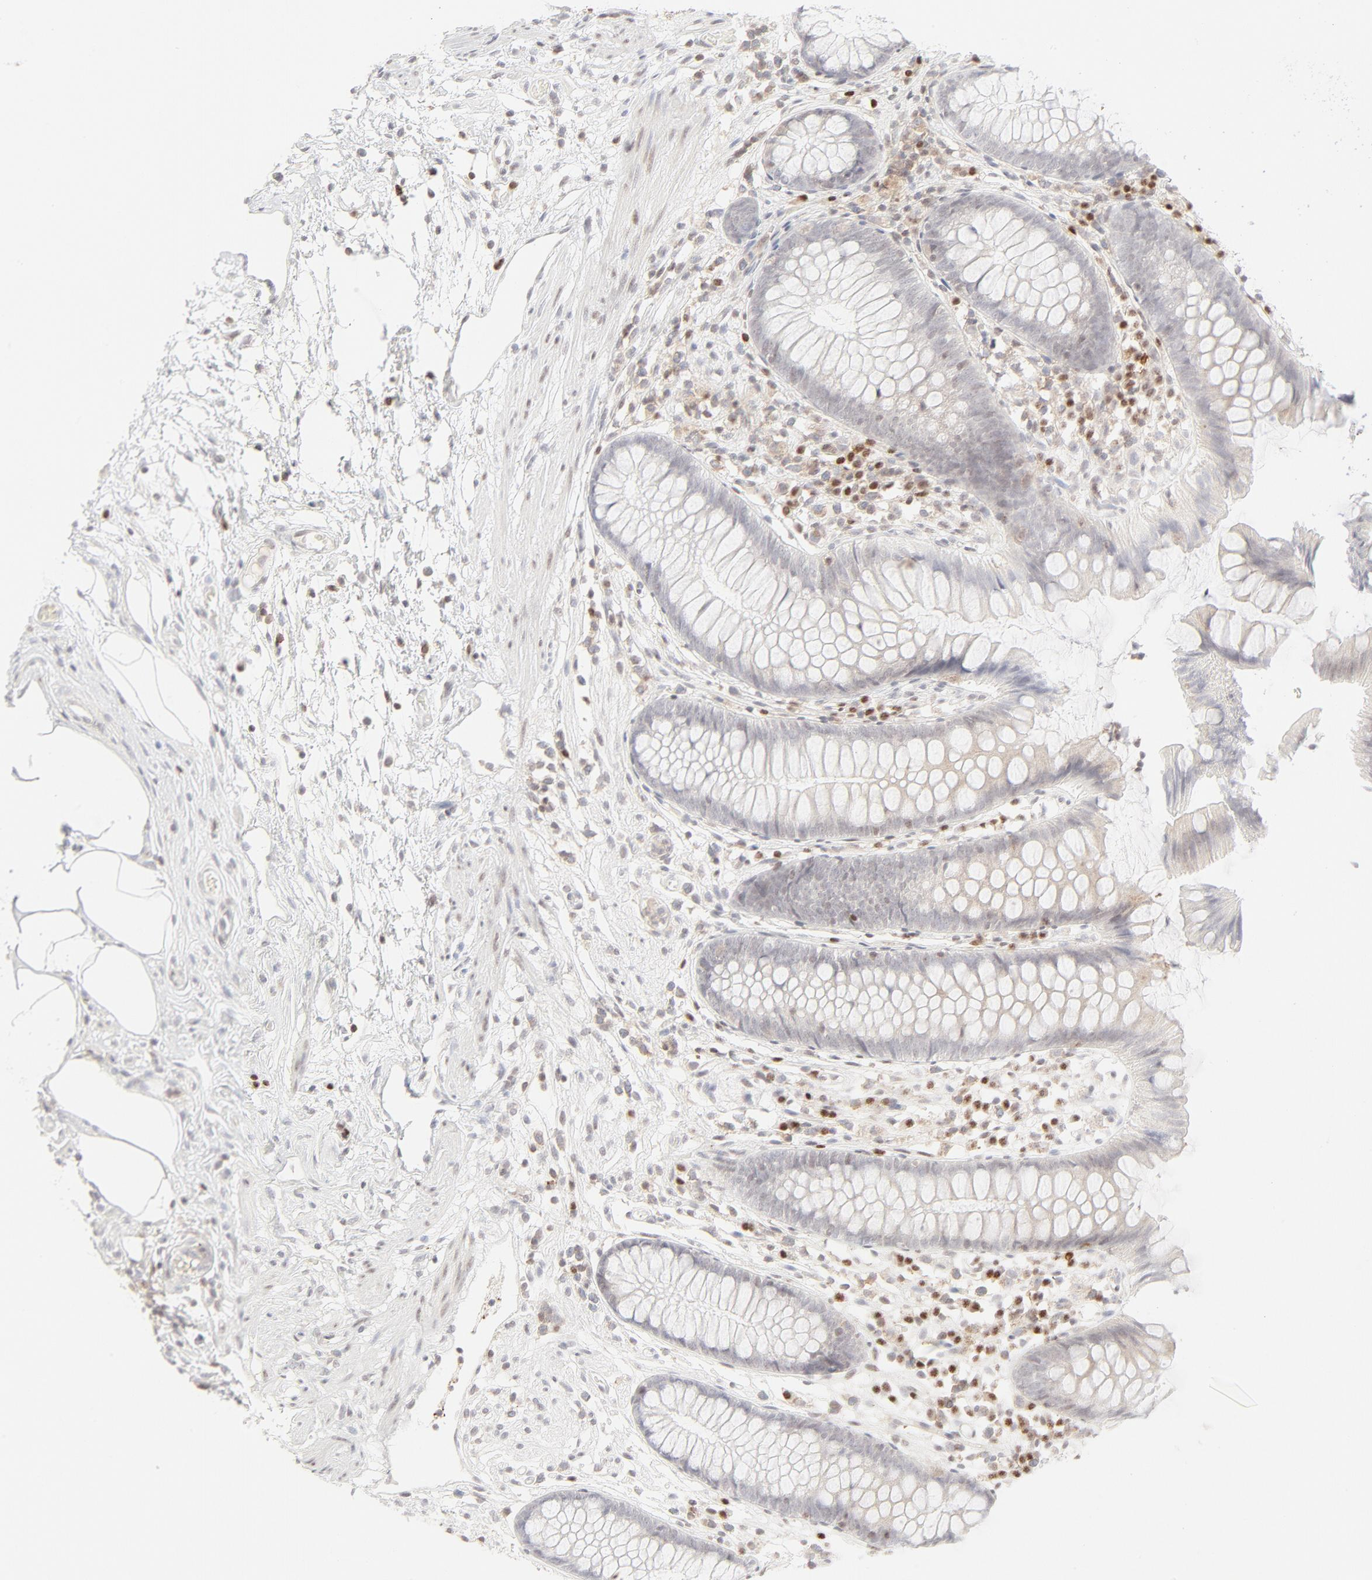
{"staining": {"intensity": "negative", "quantity": "none", "location": "none"}, "tissue": "appendix", "cell_type": "Glandular cells", "image_type": "normal", "snomed": [{"axis": "morphology", "description": "Normal tissue, NOS"}, {"axis": "topography", "description": "Appendix"}], "caption": "Photomicrograph shows no protein expression in glandular cells of unremarkable appendix.", "gene": "PRKCB", "patient": {"sex": "male", "age": 38}}